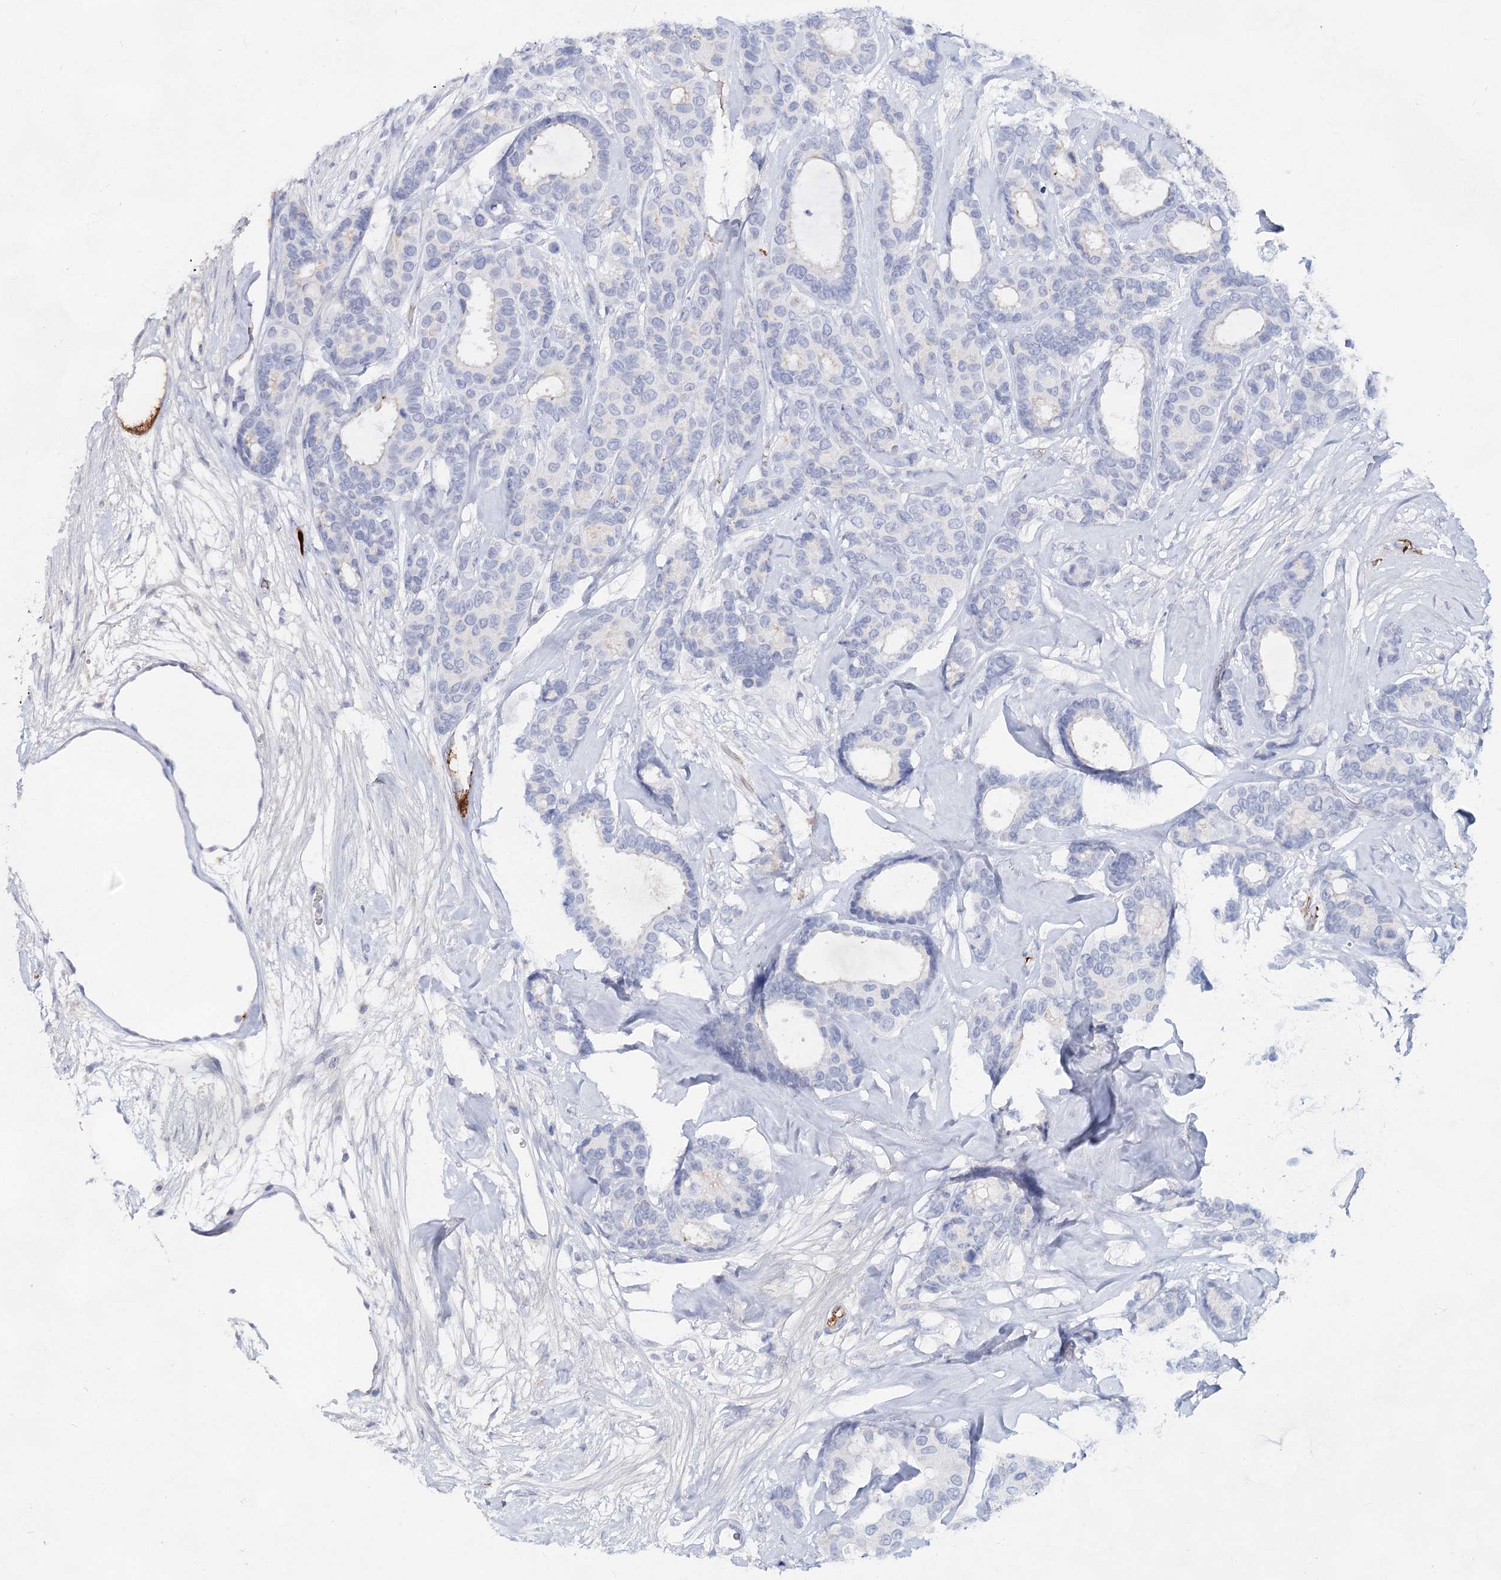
{"staining": {"intensity": "negative", "quantity": "none", "location": "none"}, "tissue": "breast cancer", "cell_type": "Tumor cells", "image_type": "cancer", "snomed": [{"axis": "morphology", "description": "Duct carcinoma"}, {"axis": "topography", "description": "Breast"}], "caption": "An immunohistochemistry (IHC) micrograph of breast invasive ductal carcinoma is shown. There is no staining in tumor cells of breast invasive ductal carcinoma.", "gene": "TASOR2", "patient": {"sex": "female", "age": 87}}